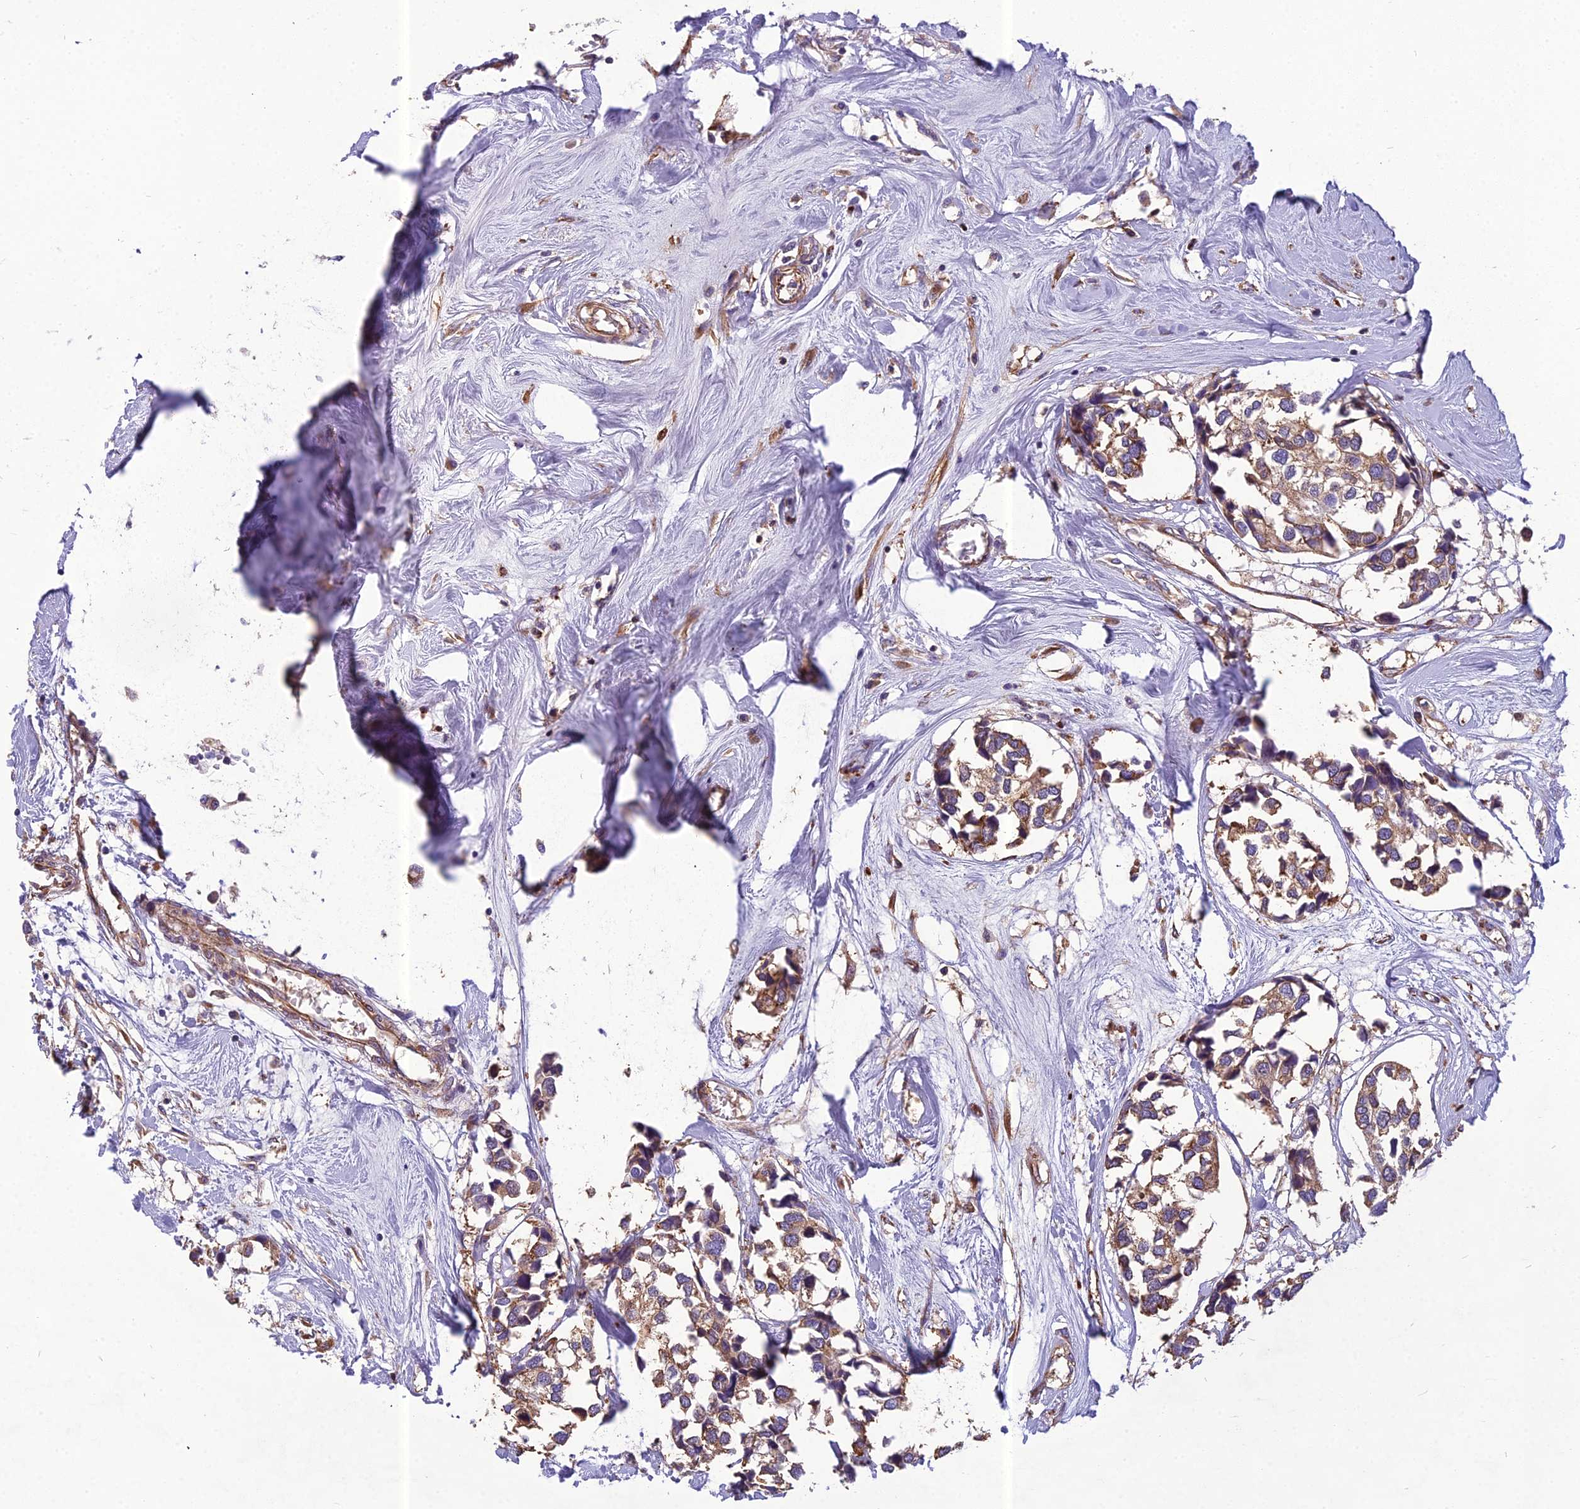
{"staining": {"intensity": "moderate", "quantity": ">75%", "location": "cytoplasmic/membranous"}, "tissue": "breast cancer", "cell_type": "Tumor cells", "image_type": "cancer", "snomed": [{"axis": "morphology", "description": "Duct carcinoma"}, {"axis": "topography", "description": "Breast"}], "caption": "Immunohistochemistry (IHC) image of neoplastic tissue: human breast infiltrating ductal carcinoma stained using immunohistochemistry reveals medium levels of moderate protein expression localized specifically in the cytoplasmic/membranous of tumor cells, appearing as a cytoplasmic/membranous brown color.", "gene": "SPDL1", "patient": {"sex": "female", "age": 83}}